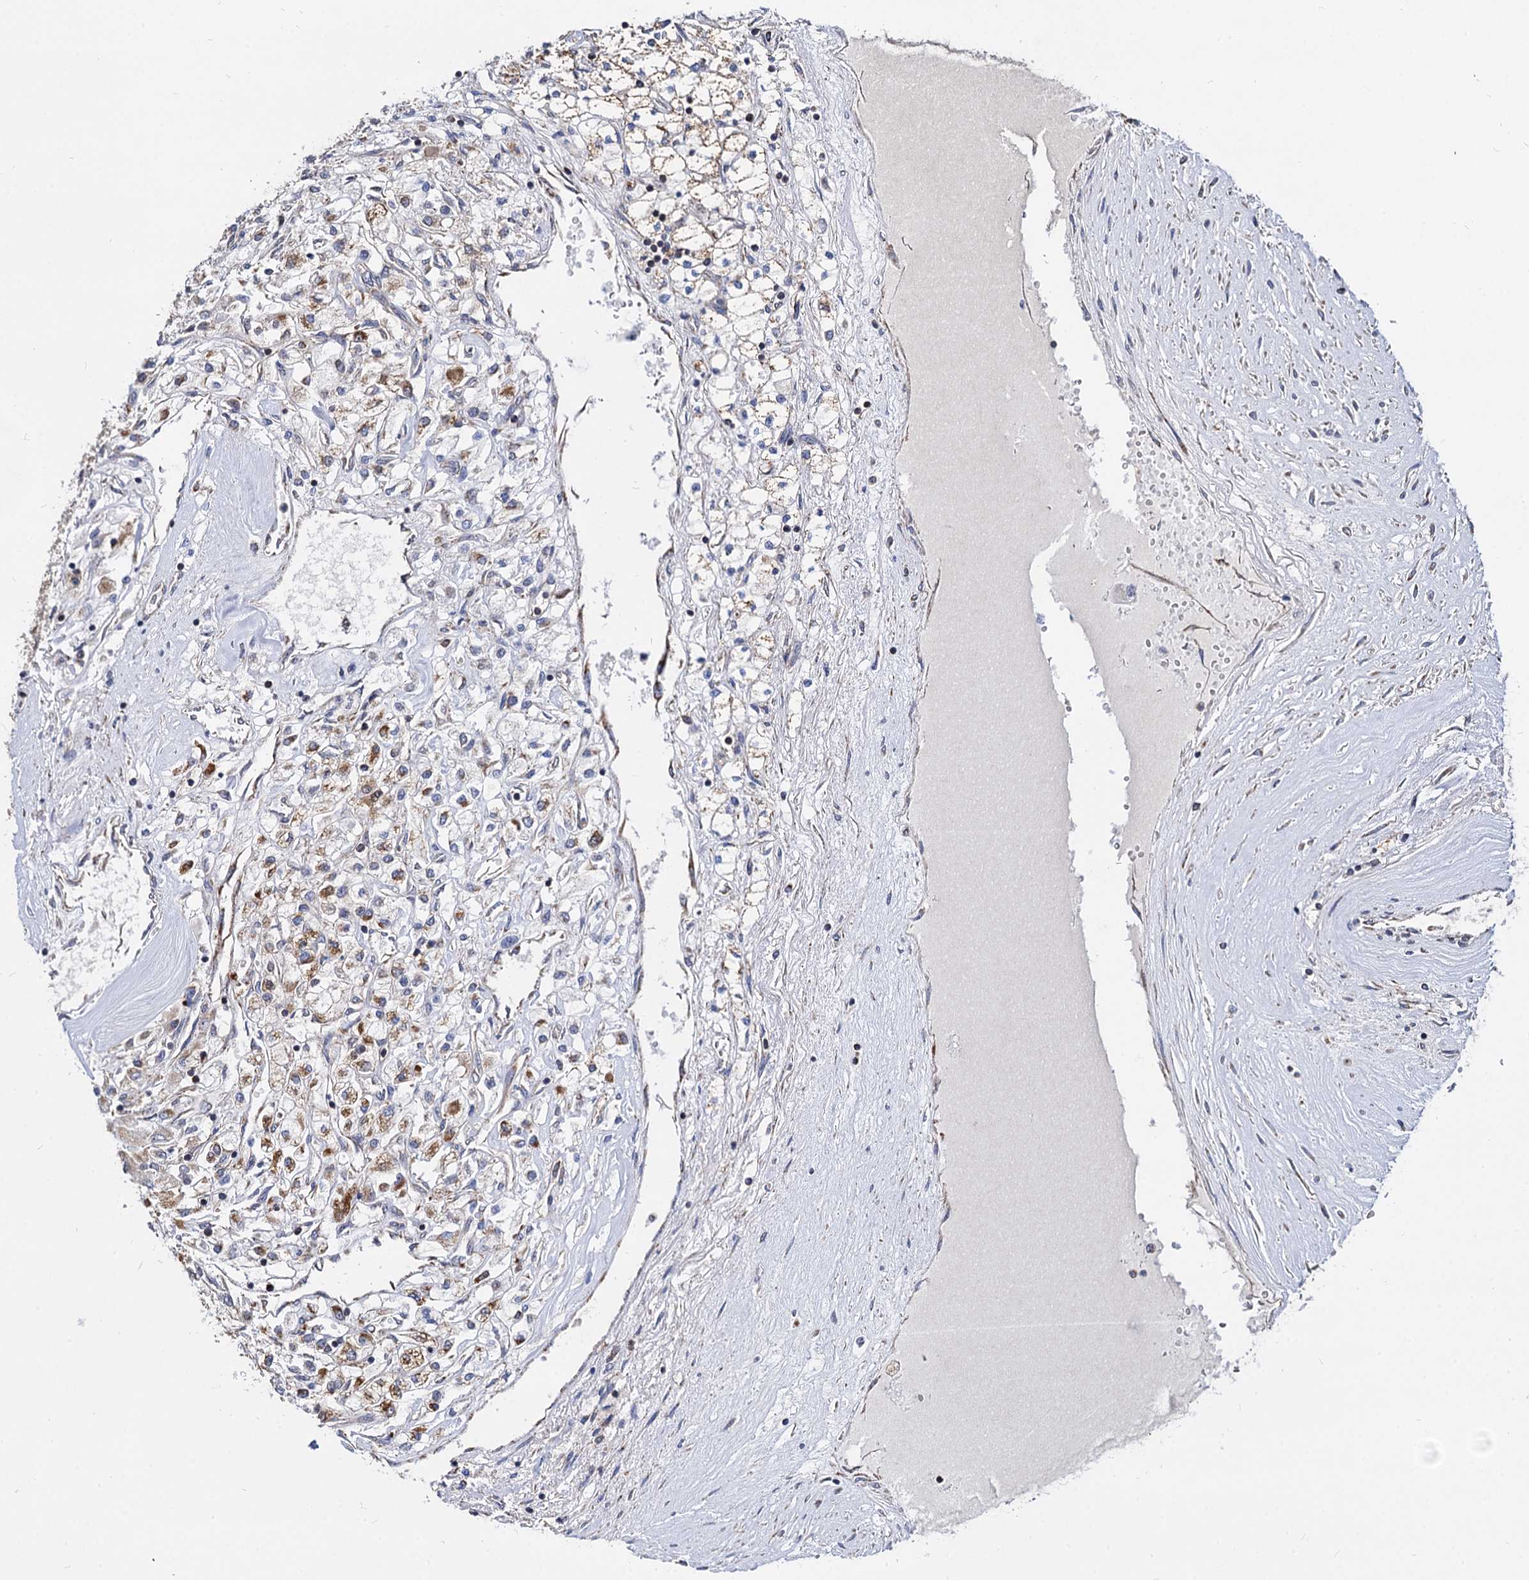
{"staining": {"intensity": "moderate", "quantity": "25%-75%", "location": "cytoplasmic/membranous"}, "tissue": "renal cancer", "cell_type": "Tumor cells", "image_type": "cancer", "snomed": [{"axis": "morphology", "description": "Adenocarcinoma, NOS"}, {"axis": "topography", "description": "Kidney"}], "caption": "Human renal cancer (adenocarcinoma) stained for a protein (brown) demonstrates moderate cytoplasmic/membranous positive staining in about 25%-75% of tumor cells.", "gene": "TIMM10", "patient": {"sex": "male", "age": 80}}